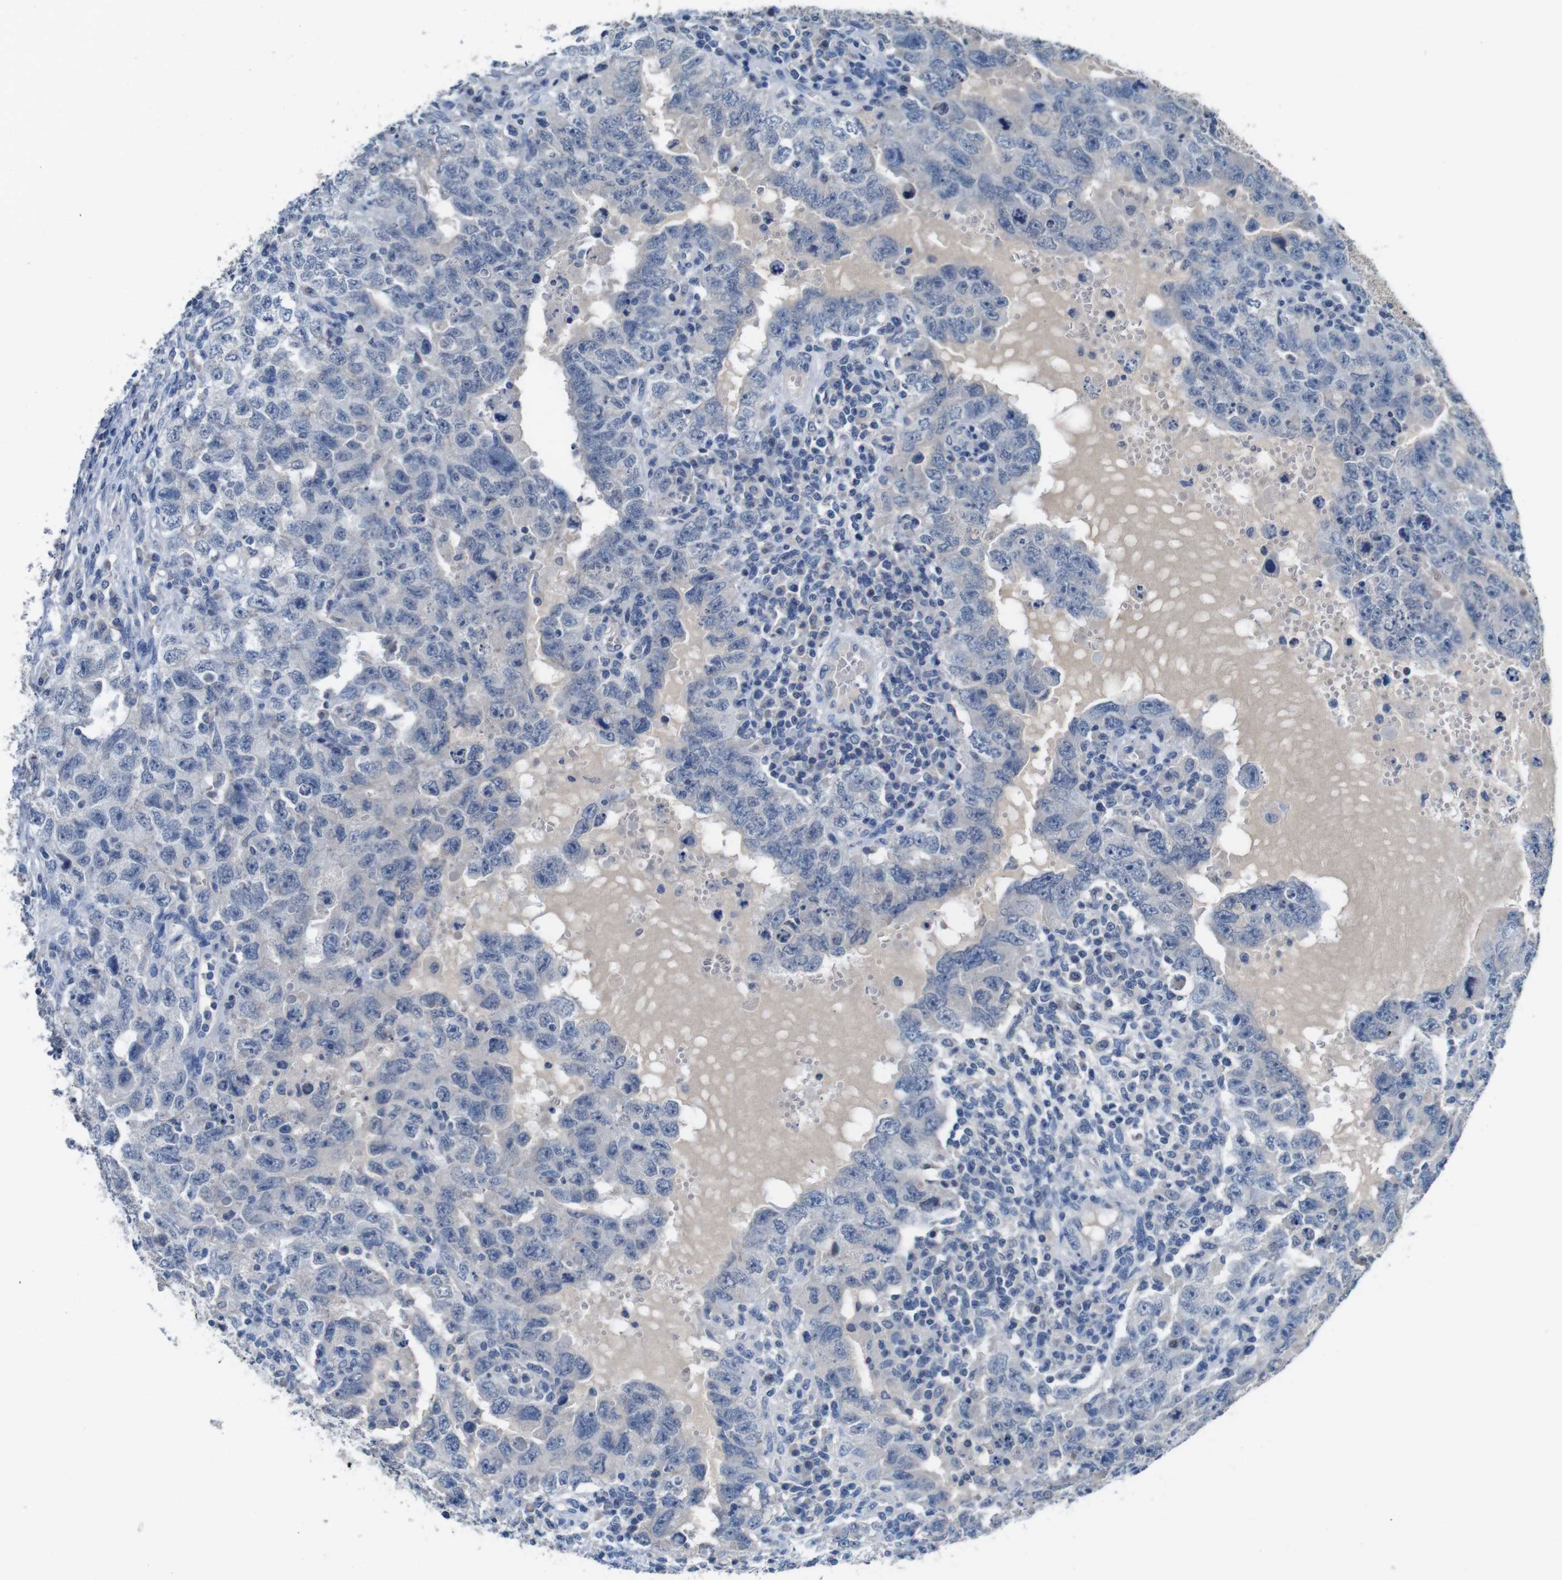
{"staining": {"intensity": "negative", "quantity": "none", "location": "none"}, "tissue": "testis cancer", "cell_type": "Tumor cells", "image_type": "cancer", "snomed": [{"axis": "morphology", "description": "Carcinoma, Embryonal, NOS"}, {"axis": "topography", "description": "Testis"}], "caption": "High power microscopy photomicrograph of an immunohistochemistry image of embryonal carcinoma (testis), revealing no significant staining in tumor cells. The staining is performed using DAB brown chromogen with nuclei counter-stained in using hematoxylin.", "gene": "SLC2A8", "patient": {"sex": "male", "age": 26}}